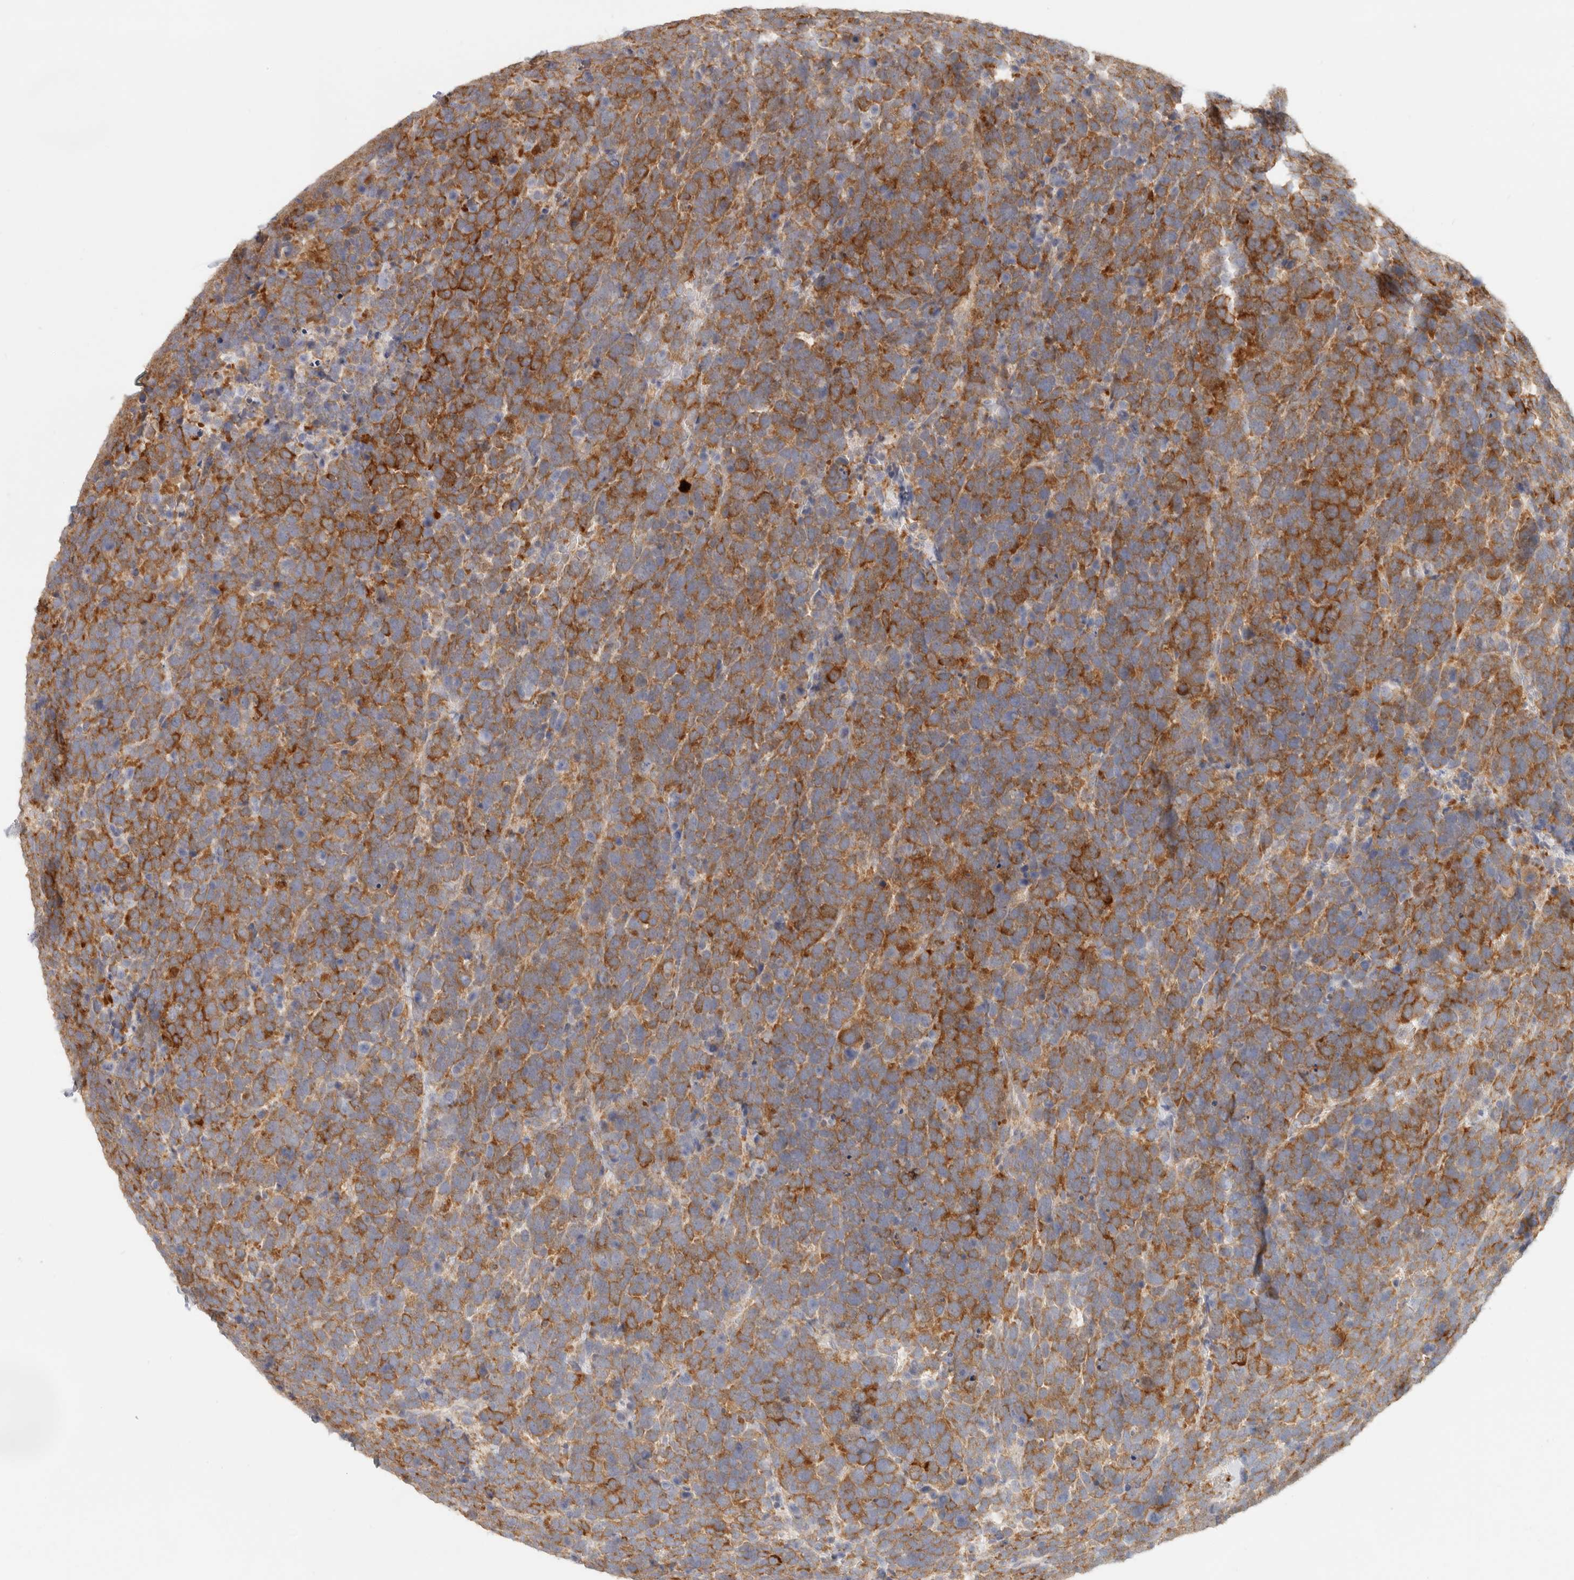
{"staining": {"intensity": "strong", "quantity": "25%-75%", "location": "cytoplasmic/membranous"}, "tissue": "urothelial cancer", "cell_type": "Tumor cells", "image_type": "cancer", "snomed": [{"axis": "morphology", "description": "Urothelial carcinoma, High grade"}, {"axis": "topography", "description": "Urinary bladder"}], "caption": "This histopathology image reveals IHC staining of human urothelial cancer, with high strong cytoplasmic/membranous staining in about 25%-75% of tumor cells.", "gene": "PABPC4", "patient": {"sex": "female", "age": 82}}